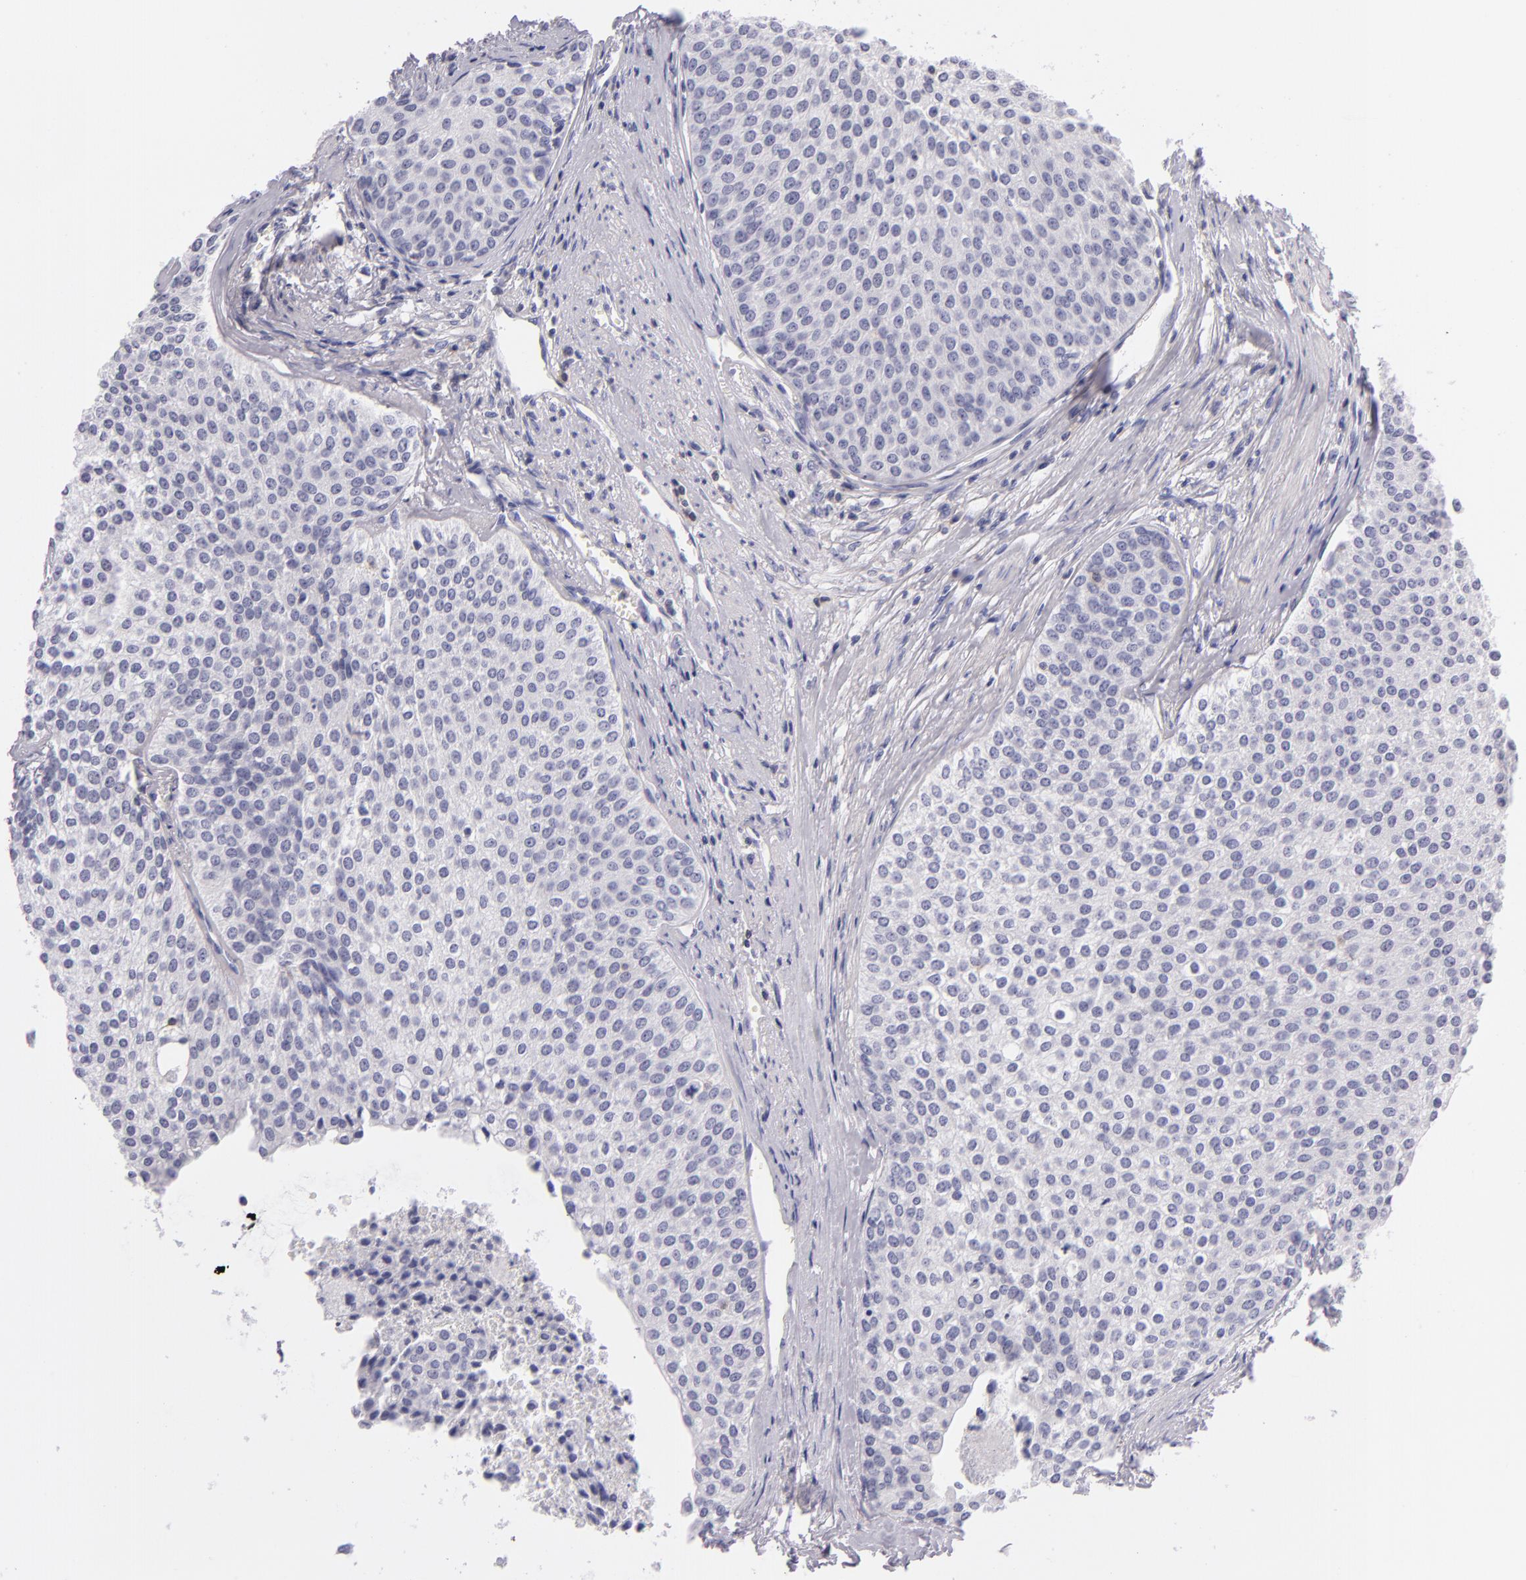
{"staining": {"intensity": "negative", "quantity": "none", "location": "none"}, "tissue": "urothelial cancer", "cell_type": "Tumor cells", "image_type": "cancer", "snomed": [{"axis": "morphology", "description": "Urothelial carcinoma, Low grade"}, {"axis": "topography", "description": "Urinary bladder"}], "caption": "Immunohistochemistry (IHC) photomicrograph of urothelial cancer stained for a protein (brown), which exhibits no staining in tumor cells.", "gene": "CD48", "patient": {"sex": "female", "age": 73}}